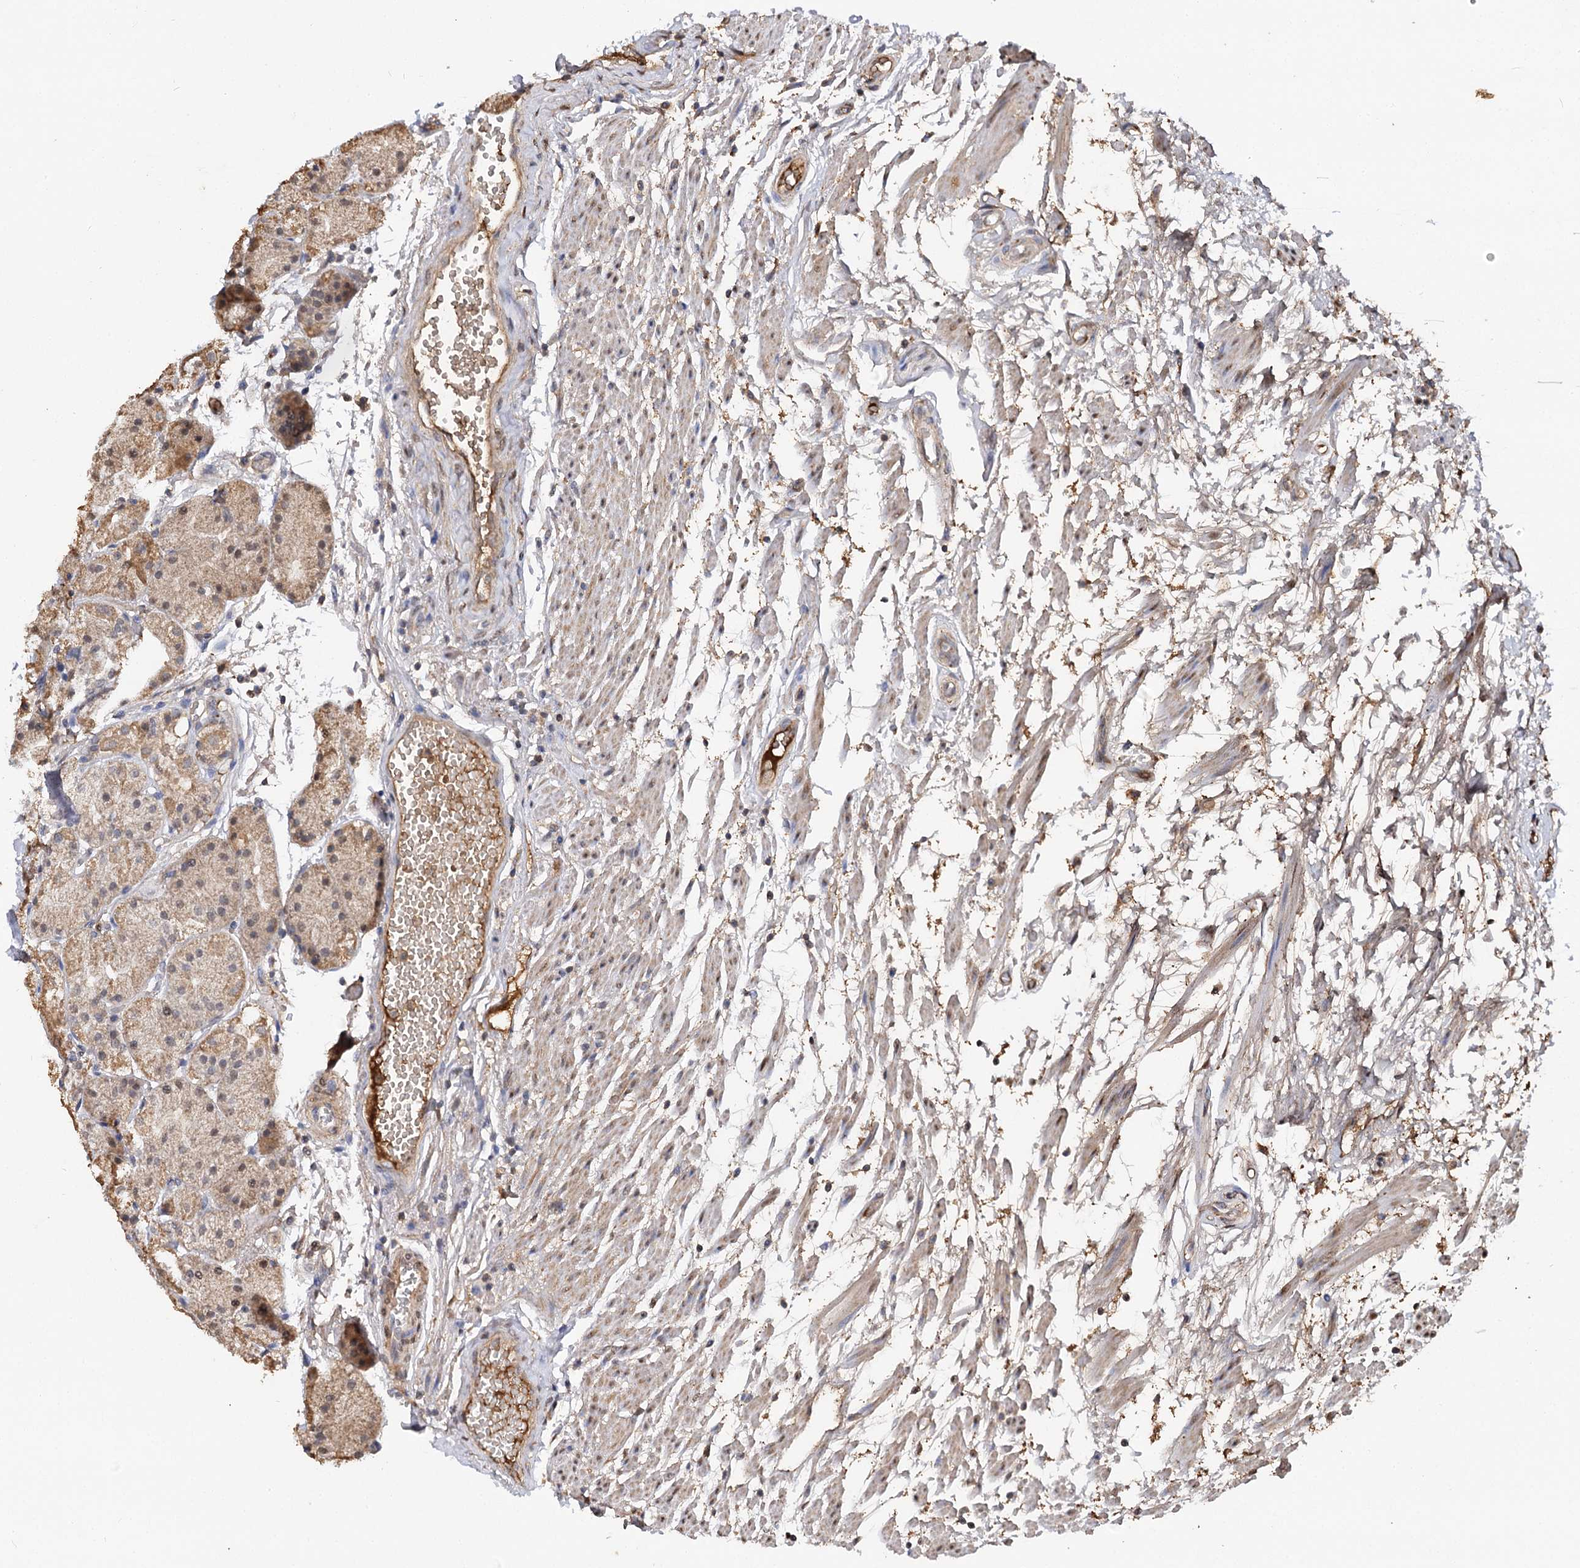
{"staining": {"intensity": "moderate", "quantity": ">75%", "location": "cytoplasmic/membranous"}, "tissue": "stomach", "cell_type": "Glandular cells", "image_type": "normal", "snomed": [{"axis": "morphology", "description": "Normal tissue, NOS"}, {"axis": "topography", "description": "Stomach, upper"}], "caption": "High-magnification brightfield microscopy of unremarkable stomach stained with DAB (brown) and counterstained with hematoxylin (blue). glandular cells exhibit moderate cytoplasmic/membranous positivity is appreciated in about>75% of cells.", "gene": "ARL13A", "patient": {"sex": "male", "age": 72}}